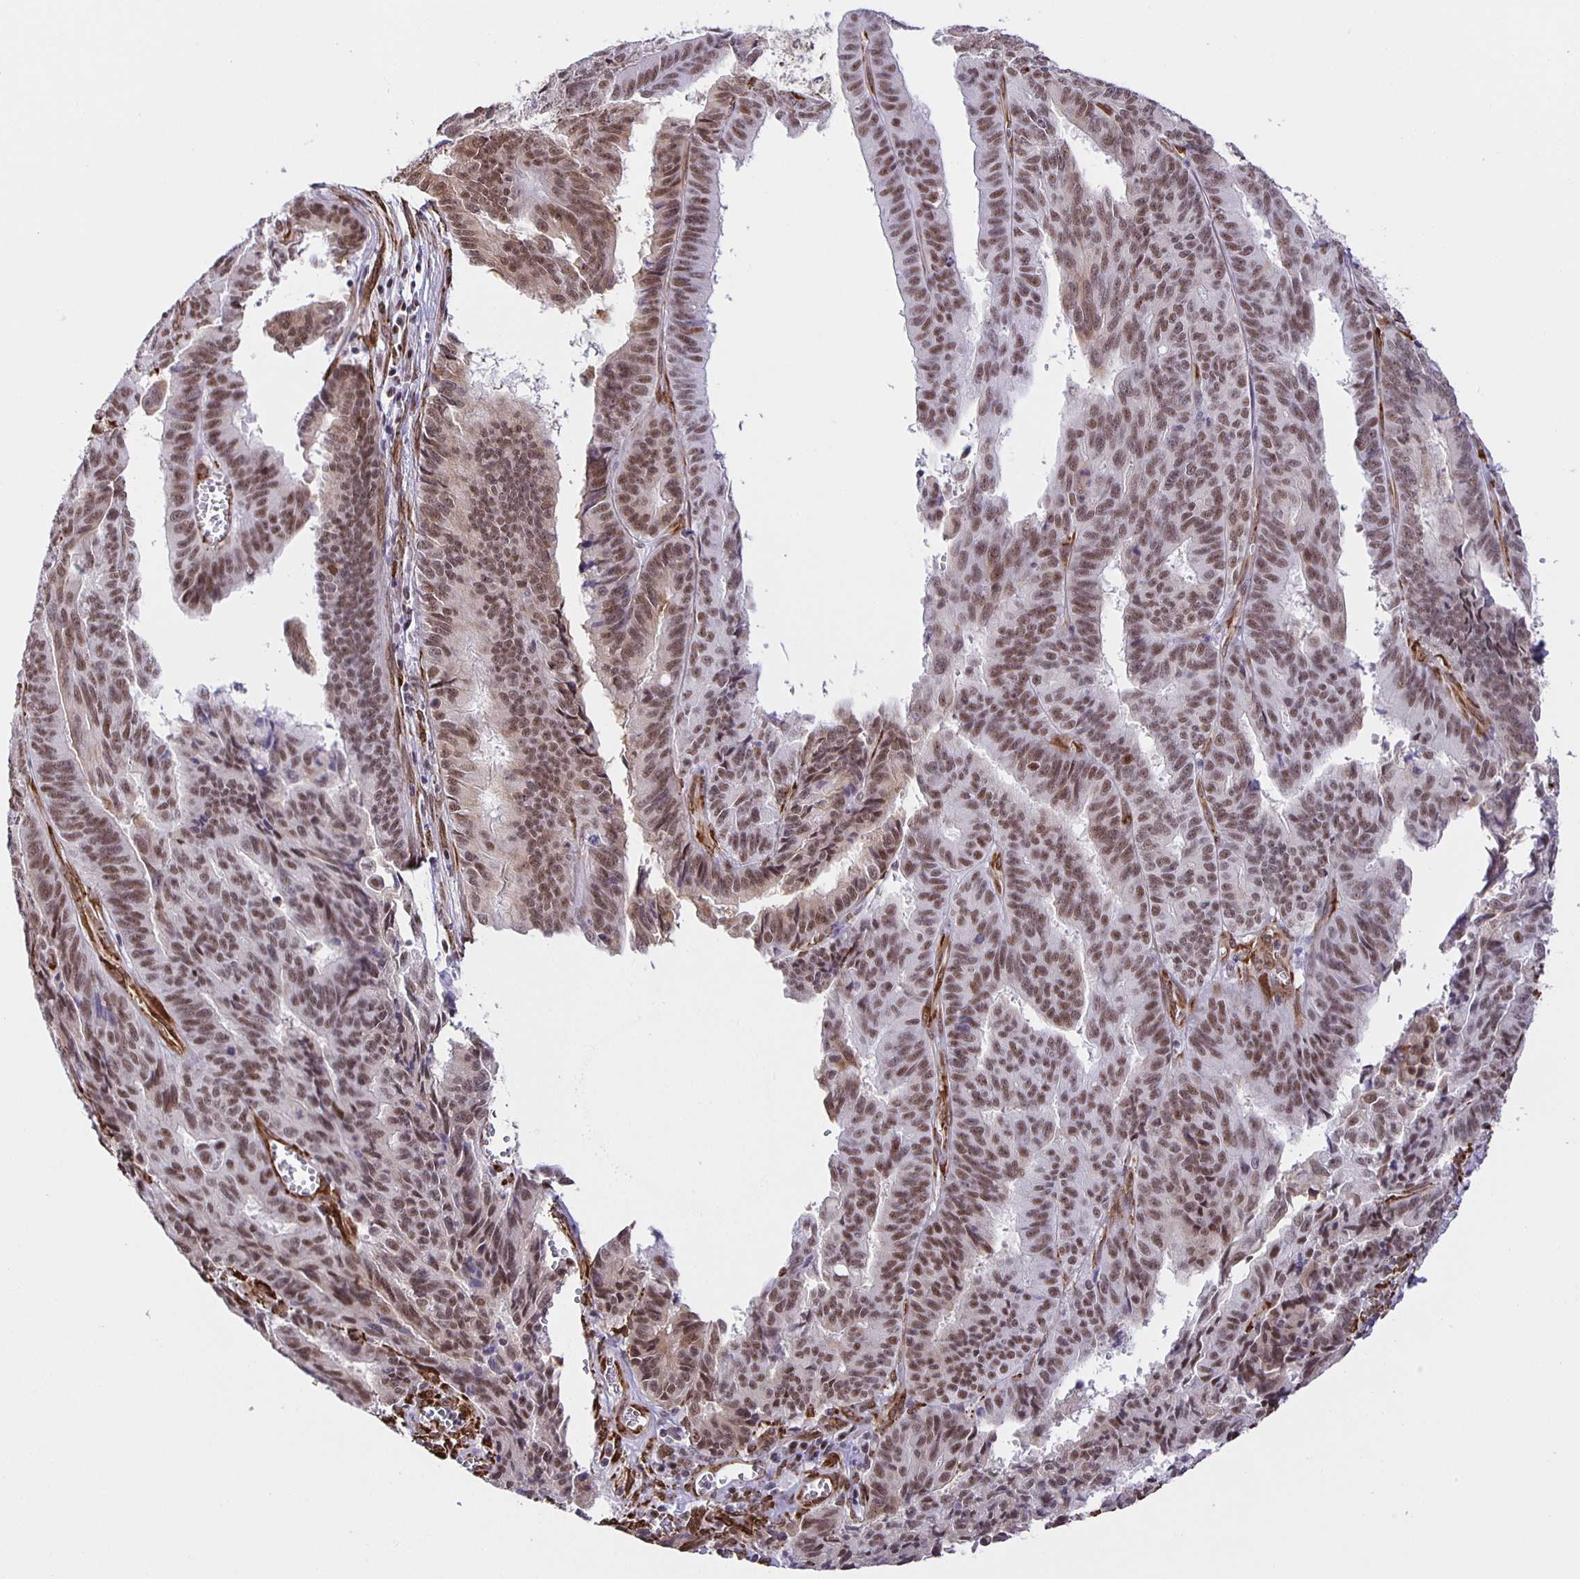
{"staining": {"intensity": "moderate", "quantity": ">75%", "location": "nuclear"}, "tissue": "endometrial cancer", "cell_type": "Tumor cells", "image_type": "cancer", "snomed": [{"axis": "morphology", "description": "Adenocarcinoma, NOS"}, {"axis": "topography", "description": "Endometrium"}], "caption": "Moderate nuclear staining for a protein is seen in approximately >75% of tumor cells of adenocarcinoma (endometrial) using immunohistochemistry.", "gene": "ZRANB2", "patient": {"sex": "female", "age": 65}}